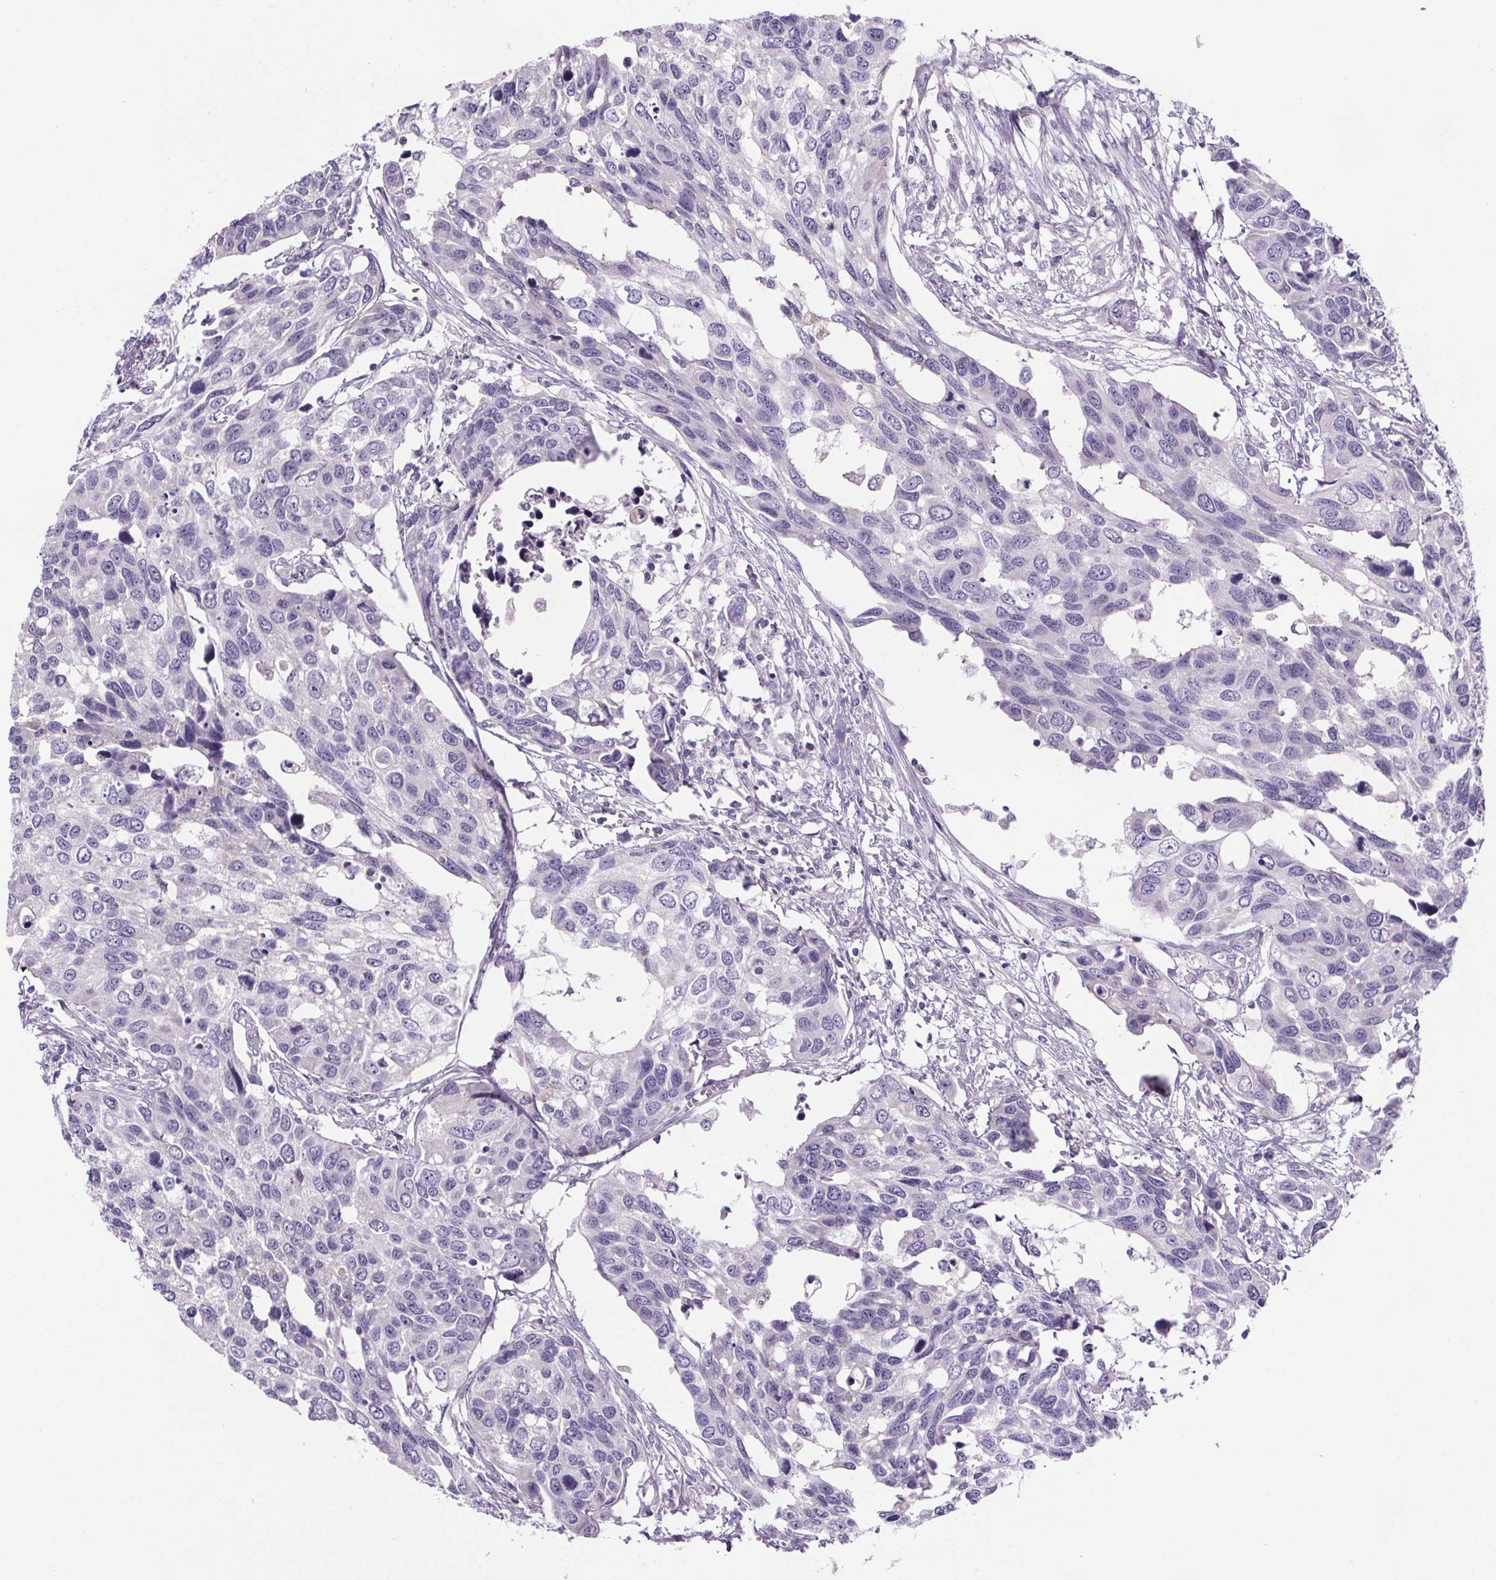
{"staining": {"intensity": "negative", "quantity": "none", "location": "none"}, "tissue": "urothelial cancer", "cell_type": "Tumor cells", "image_type": "cancer", "snomed": [{"axis": "morphology", "description": "Urothelial carcinoma, High grade"}, {"axis": "topography", "description": "Urinary bladder"}], "caption": "There is no significant expression in tumor cells of urothelial cancer.", "gene": "CUBN", "patient": {"sex": "male", "age": 60}}